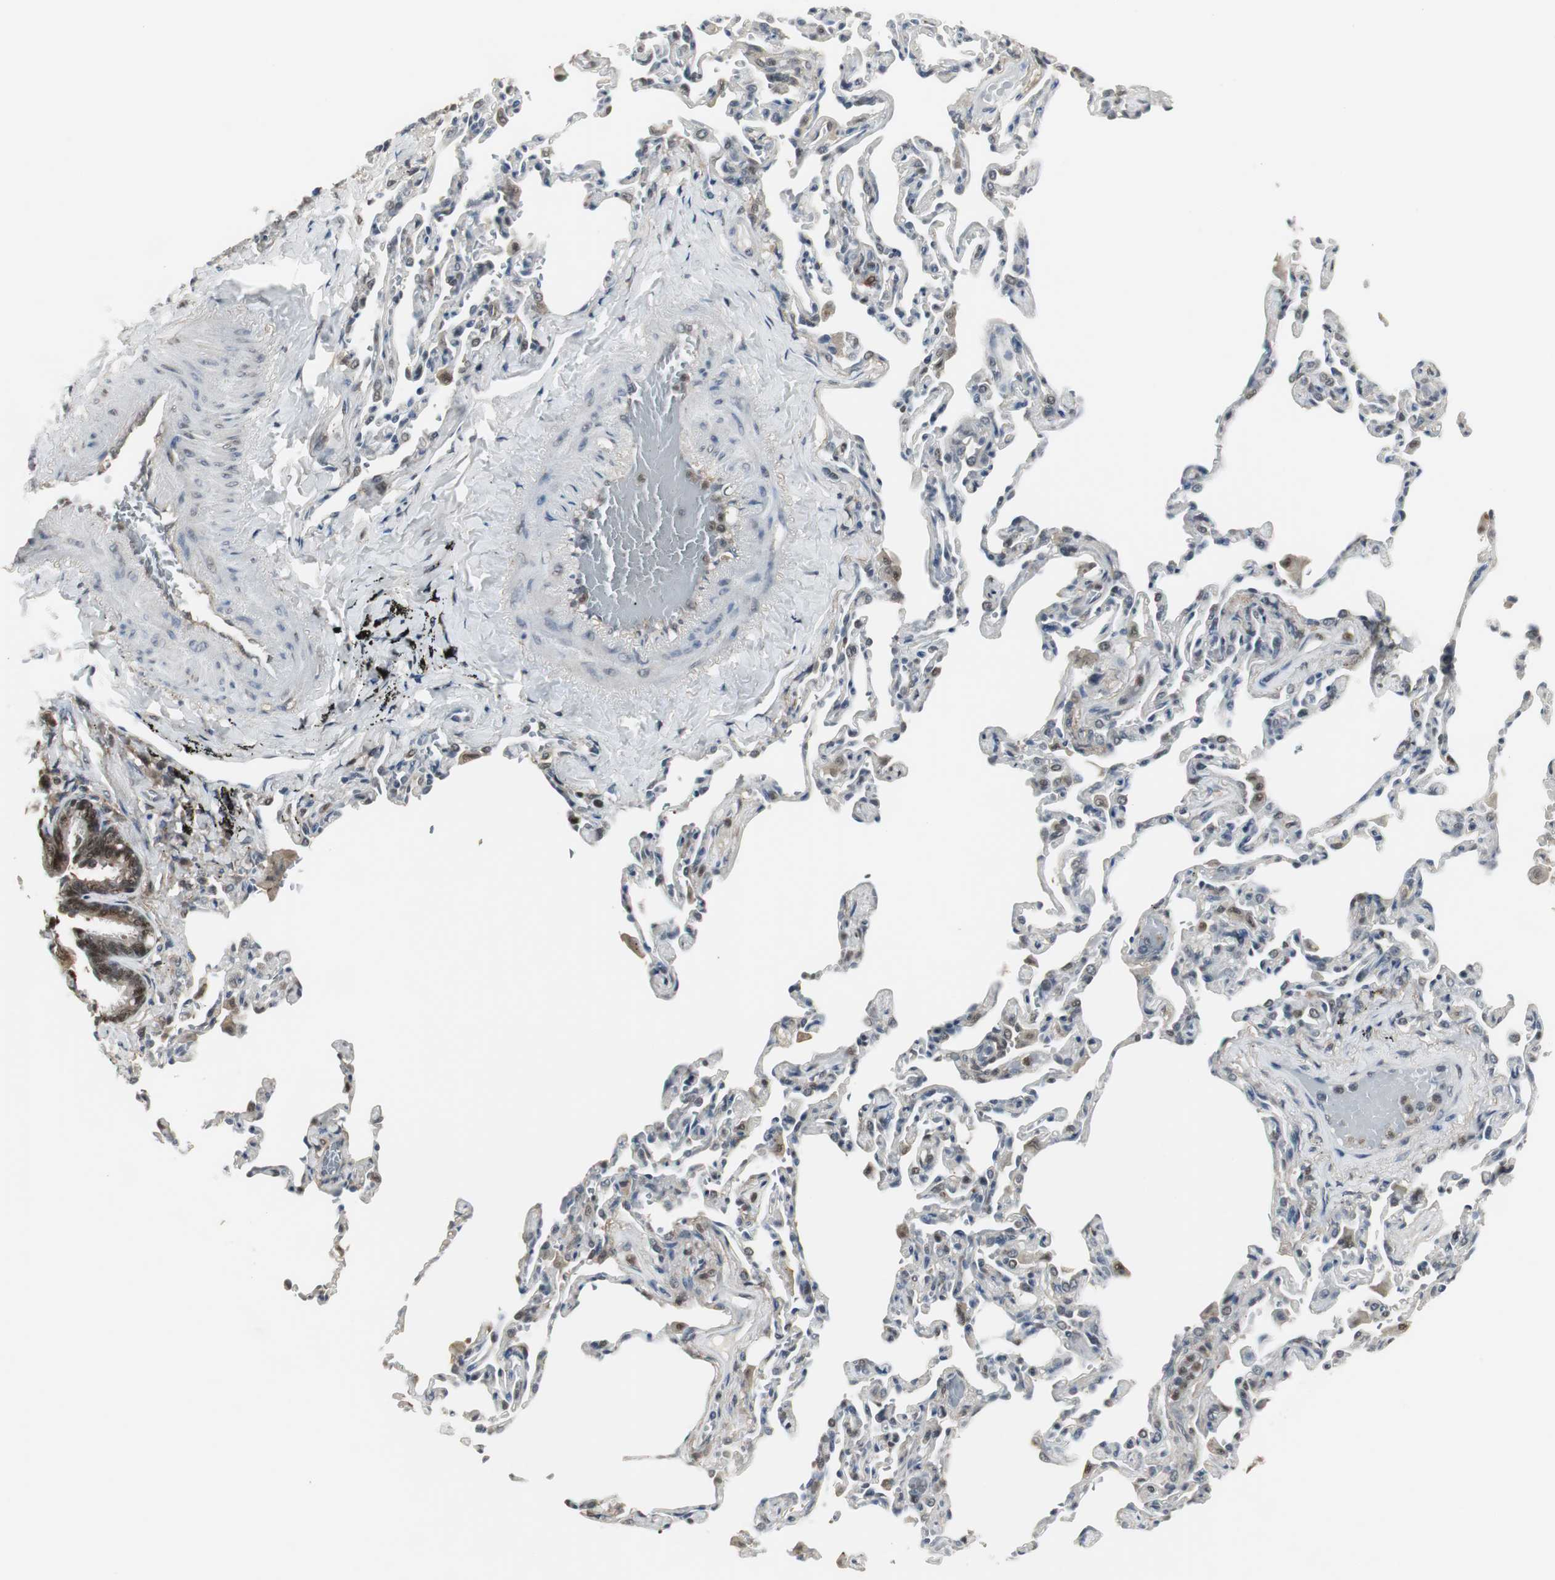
{"staining": {"intensity": "strong", "quantity": ">75%", "location": "cytoplasmic/membranous,nuclear"}, "tissue": "bronchus", "cell_type": "Respiratory epithelial cells", "image_type": "normal", "snomed": [{"axis": "morphology", "description": "Normal tissue, NOS"}, {"axis": "topography", "description": "Lung"}], "caption": "Bronchus stained with DAB immunohistochemistry shows high levels of strong cytoplasmic/membranous,nuclear staining in about >75% of respiratory epithelial cells. The protein of interest is stained brown, and the nuclei are stained in blue (DAB IHC with brightfield microscopy, high magnification).", "gene": "PLIN3", "patient": {"sex": "male", "age": 64}}